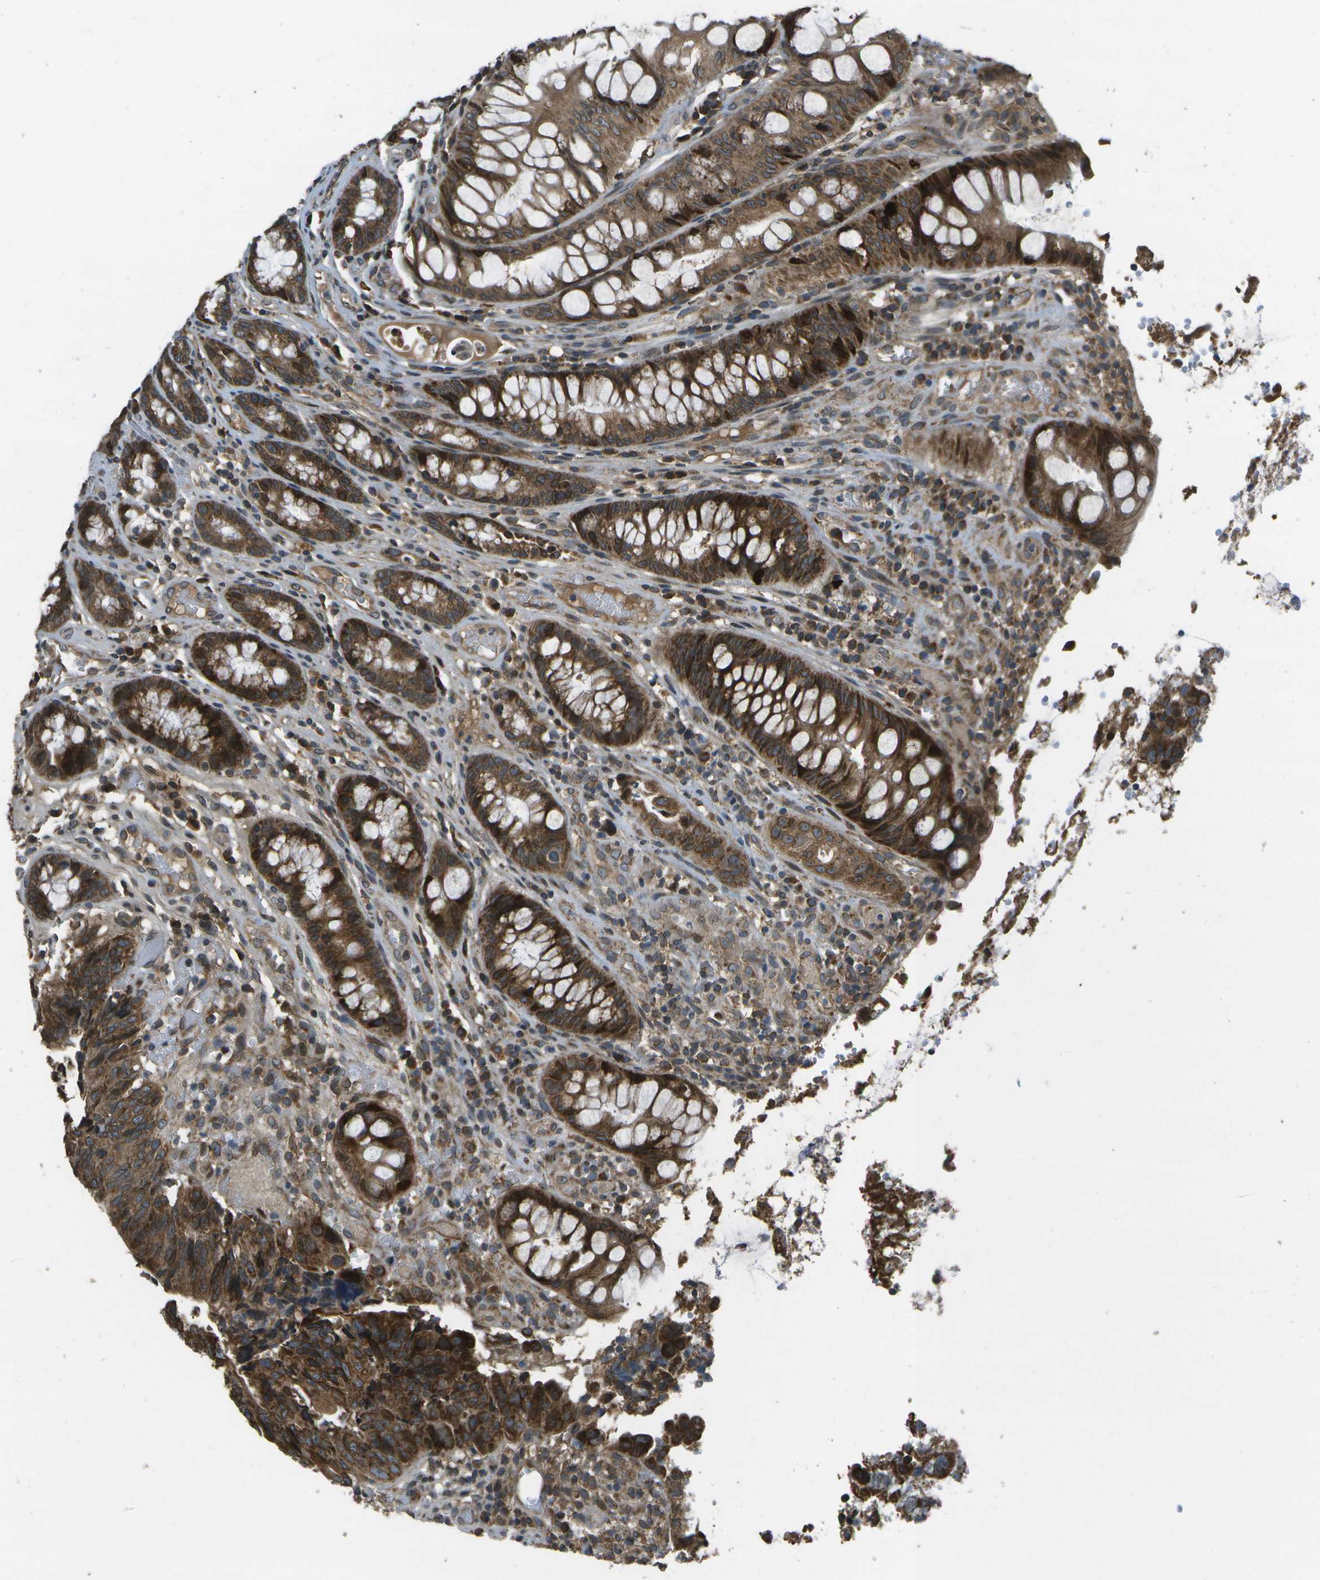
{"staining": {"intensity": "strong", "quantity": ">75%", "location": "cytoplasmic/membranous"}, "tissue": "colorectal cancer", "cell_type": "Tumor cells", "image_type": "cancer", "snomed": [{"axis": "morphology", "description": "Adenocarcinoma, NOS"}, {"axis": "topography", "description": "Colon"}], "caption": "A photomicrograph of human colorectal adenocarcinoma stained for a protein displays strong cytoplasmic/membranous brown staining in tumor cells.", "gene": "HFE", "patient": {"sex": "female", "age": 57}}